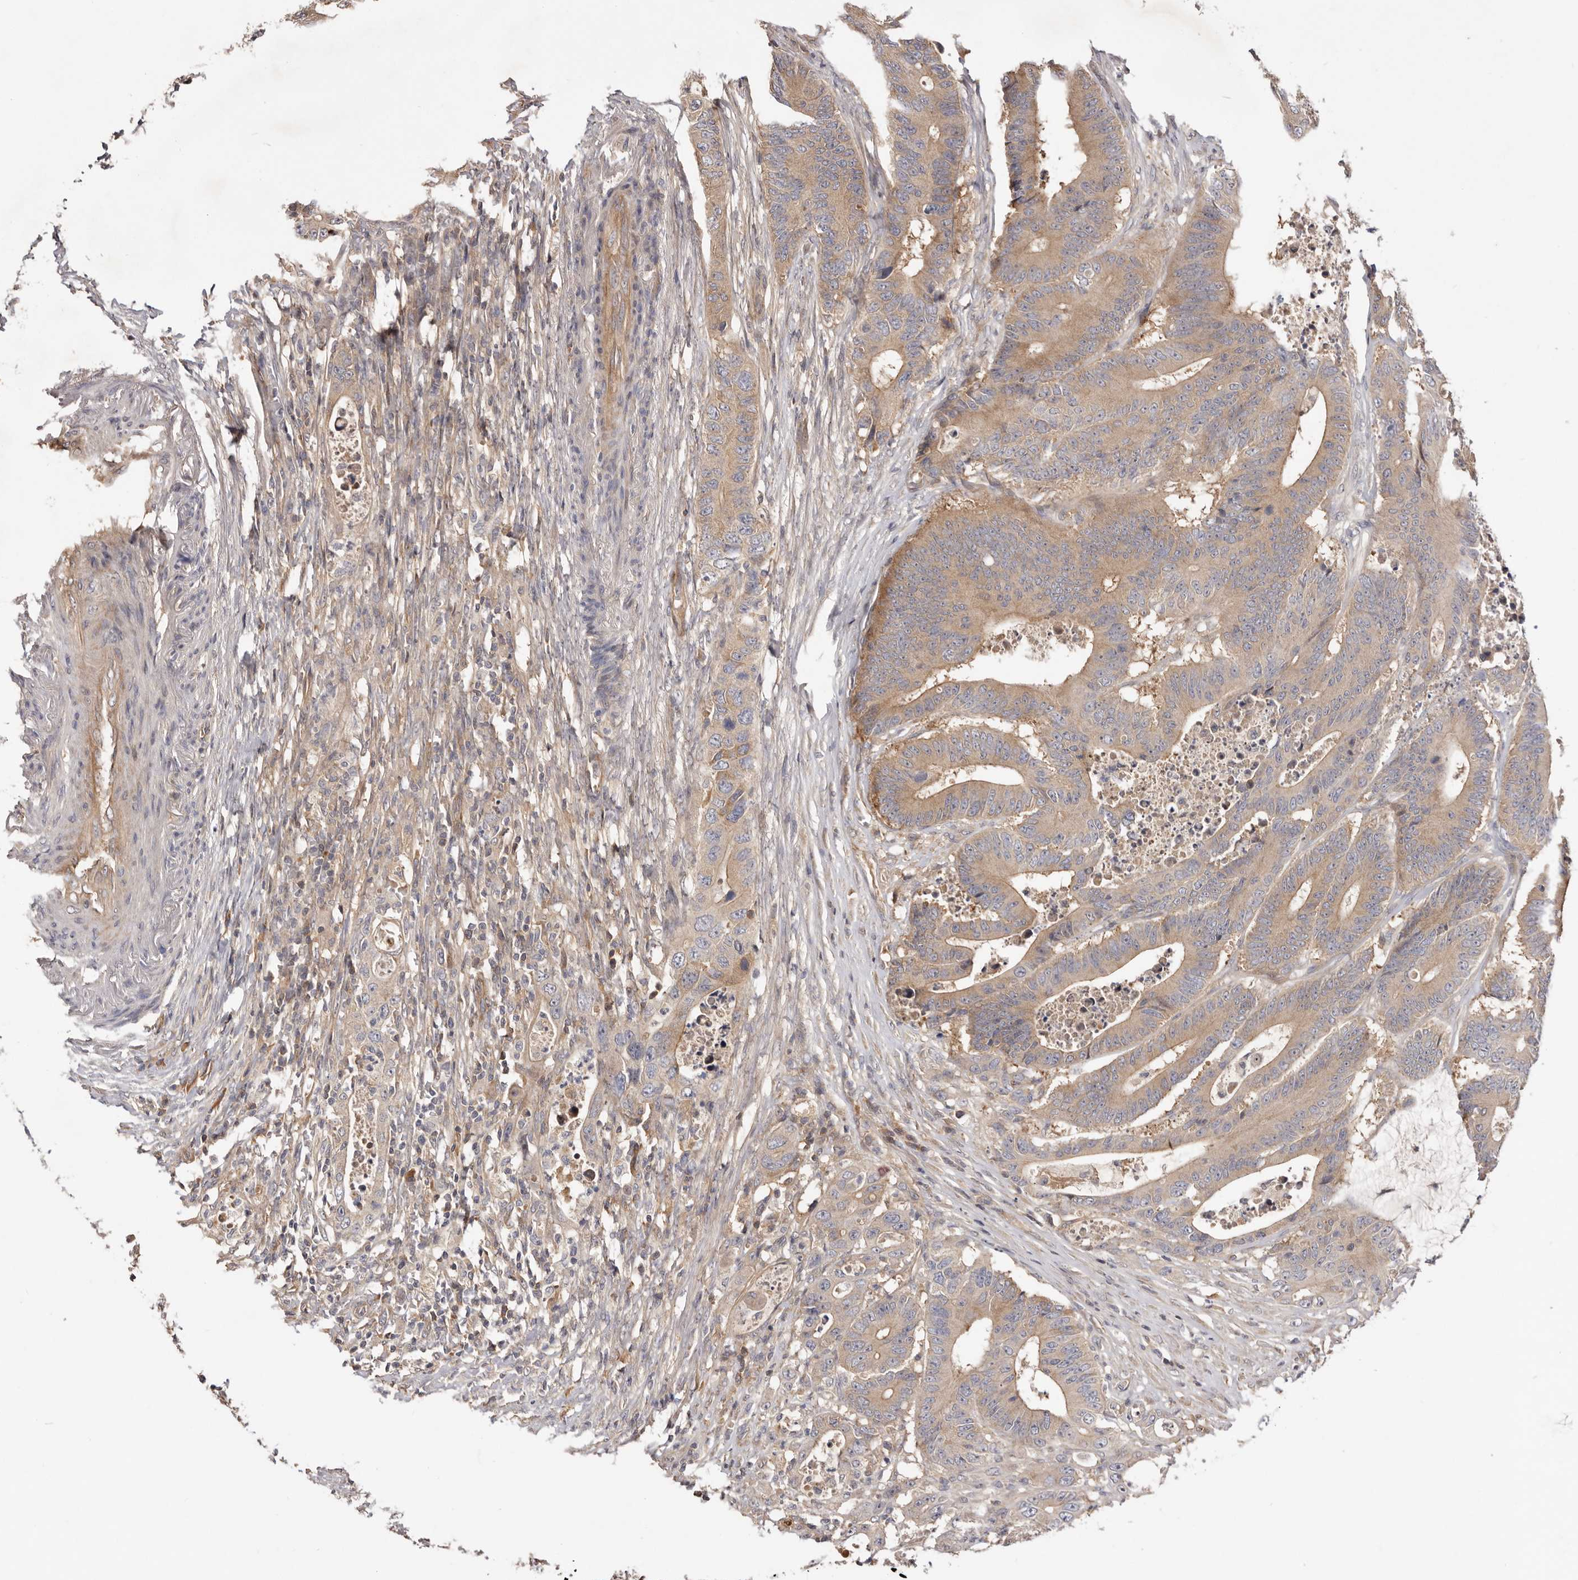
{"staining": {"intensity": "moderate", "quantity": ">75%", "location": "cytoplasmic/membranous"}, "tissue": "colorectal cancer", "cell_type": "Tumor cells", "image_type": "cancer", "snomed": [{"axis": "morphology", "description": "Adenocarcinoma, NOS"}, {"axis": "topography", "description": "Colon"}], "caption": "Human colorectal adenocarcinoma stained for a protein (brown) reveals moderate cytoplasmic/membranous positive expression in about >75% of tumor cells.", "gene": "DOP1A", "patient": {"sex": "male", "age": 83}}